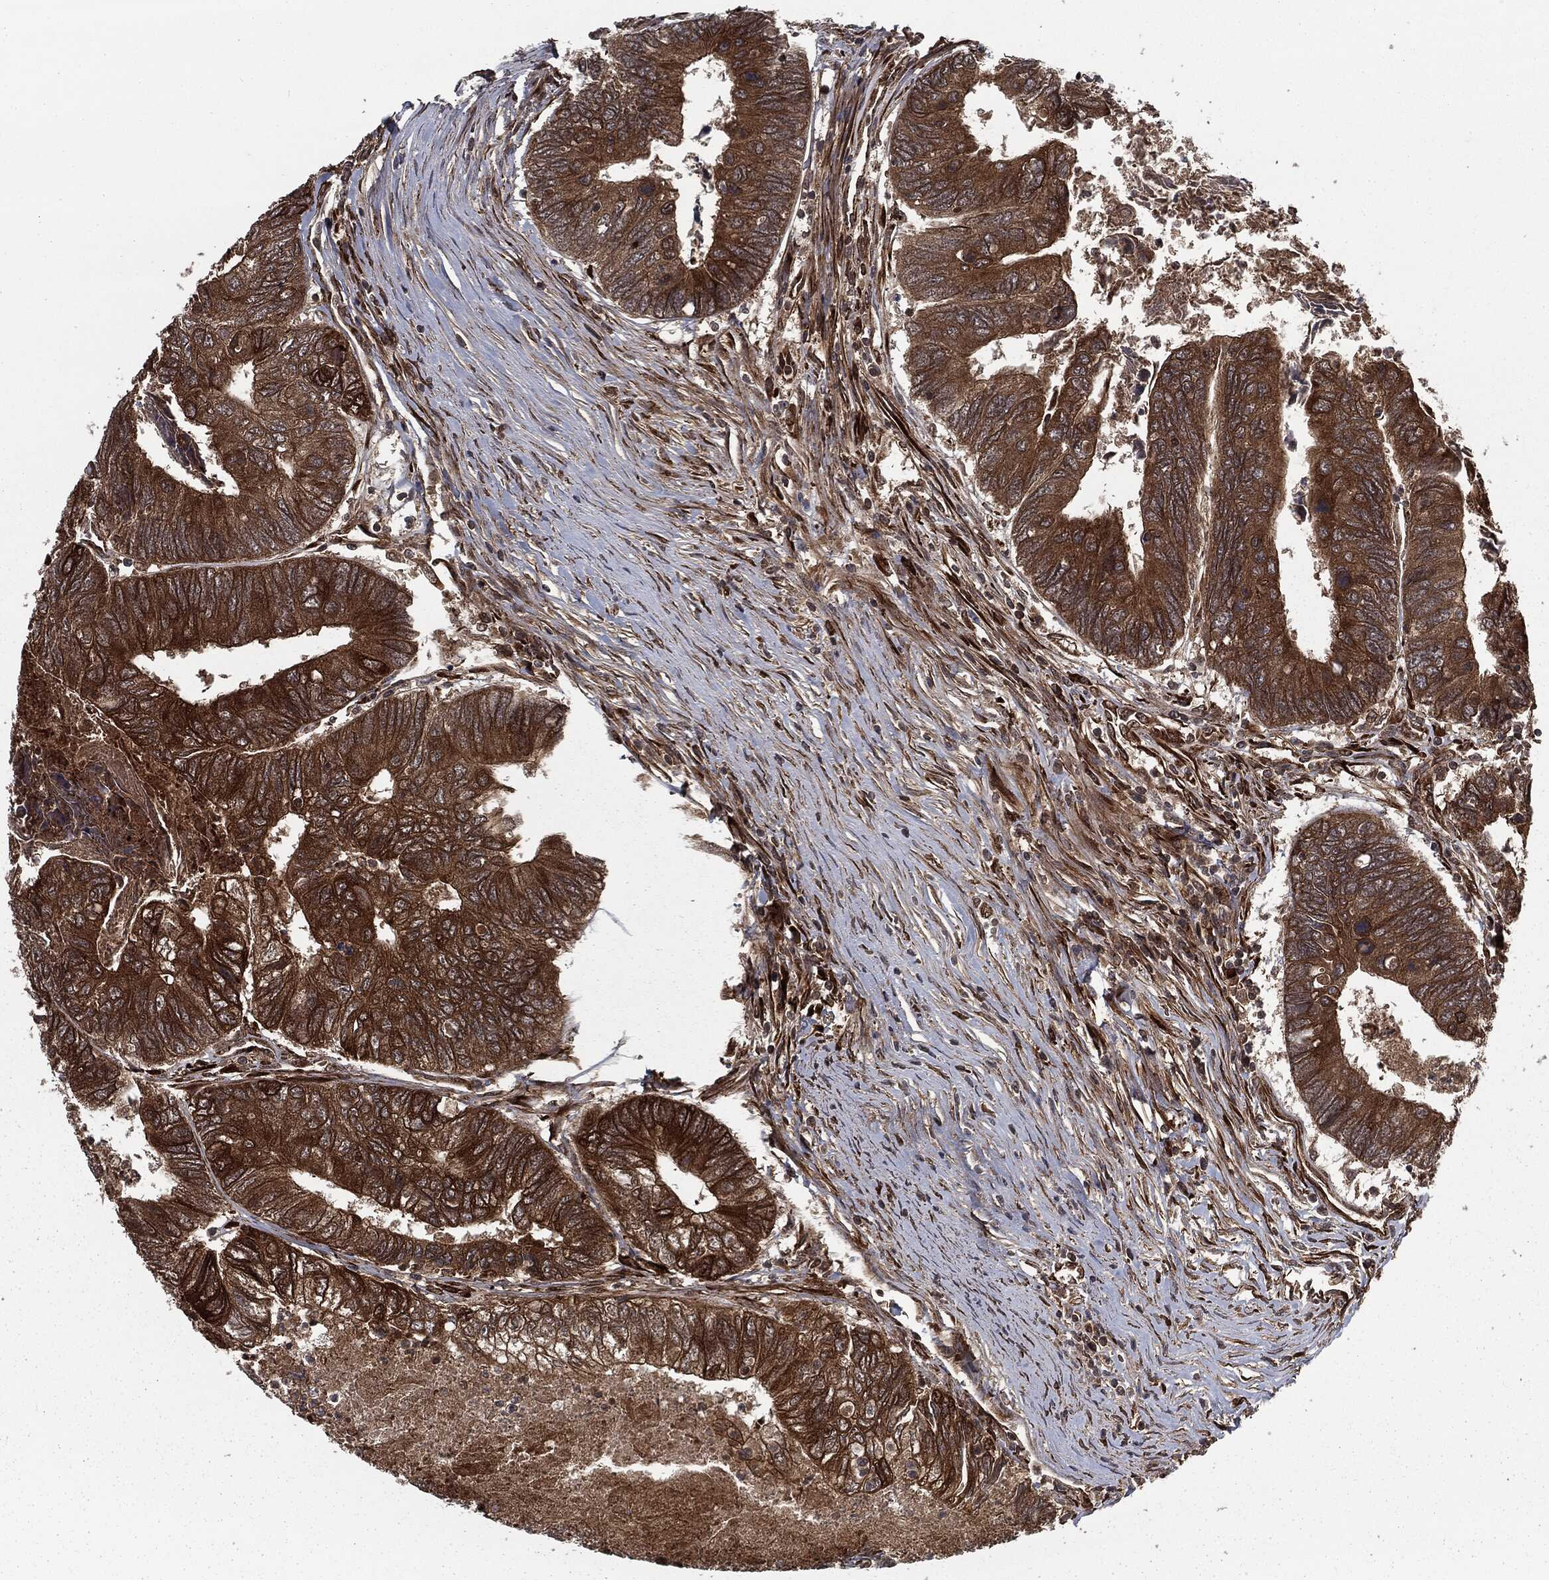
{"staining": {"intensity": "strong", "quantity": ">75%", "location": "cytoplasmic/membranous"}, "tissue": "colorectal cancer", "cell_type": "Tumor cells", "image_type": "cancer", "snomed": [{"axis": "morphology", "description": "Adenocarcinoma, NOS"}, {"axis": "topography", "description": "Colon"}], "caption": "A photomicrograph of adenocarcinoma (colorectal) stained for a protein exhibits strong cytoplasmic/membranous brown staining in tumor cells.", "gene": "RANBP9", "patient": {"sex": "female", "age": 67}}